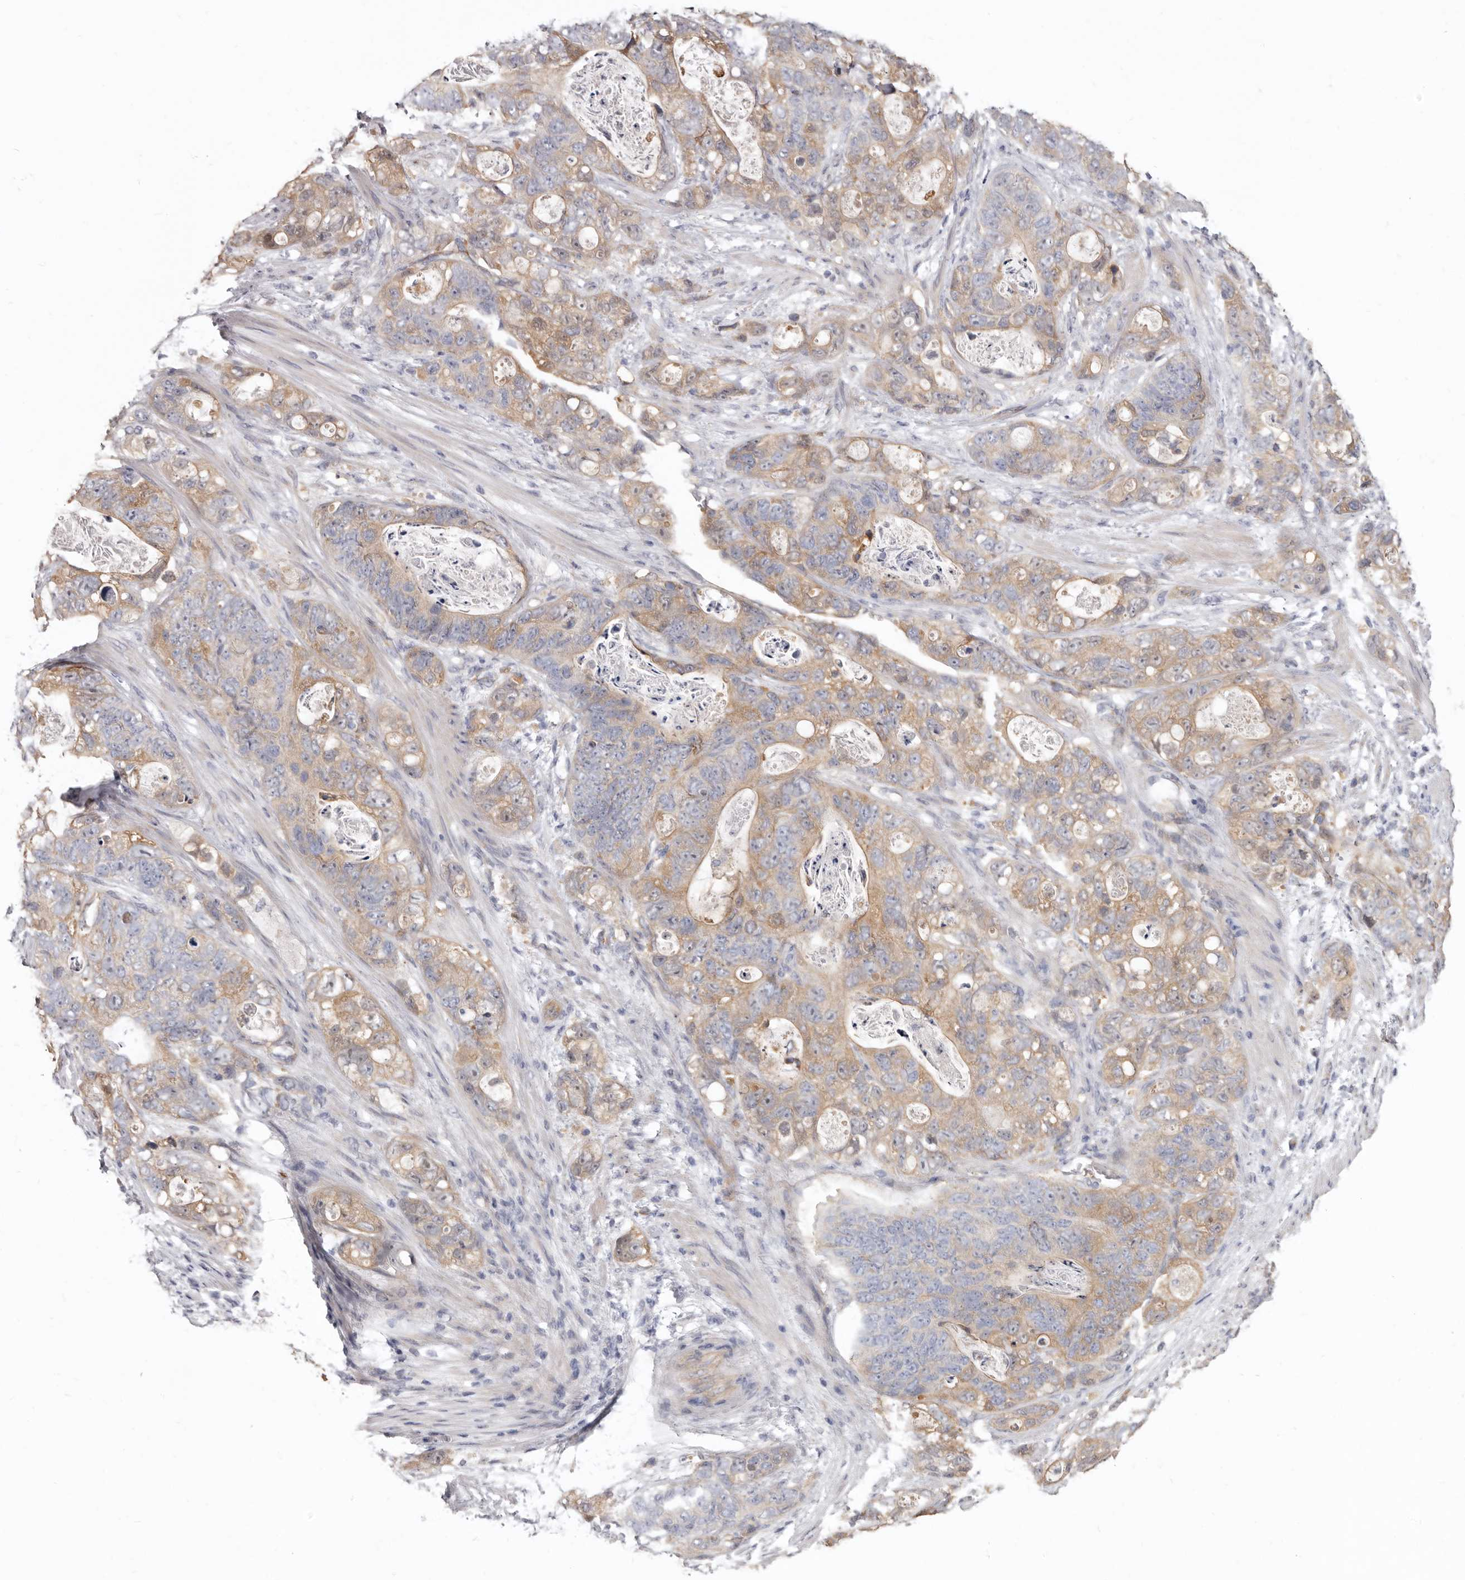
{"staining": {"intensity": "moderate", "quantity": ">75%", "location": "cytoplasmic/membranous"}, "tissue": "stomach cancer", "cell_type": "Tumor cells", "image_type": "cancer", "snomed": [{"axis": "morphology", "description": "Normal tissue, NOS"}, {"axis": "morphology", "description": "Adenocarcinoma, NOS"}, {"axis": "topography", "description": "Stomach"}], "caption": "A brown stain shows moderate cytoplasmic/membranous positivity of a protein in human stomach adenocarcinoma tumor cells.", "gene": "FMO2", "patient": {"sex": "female", "age": 89}}